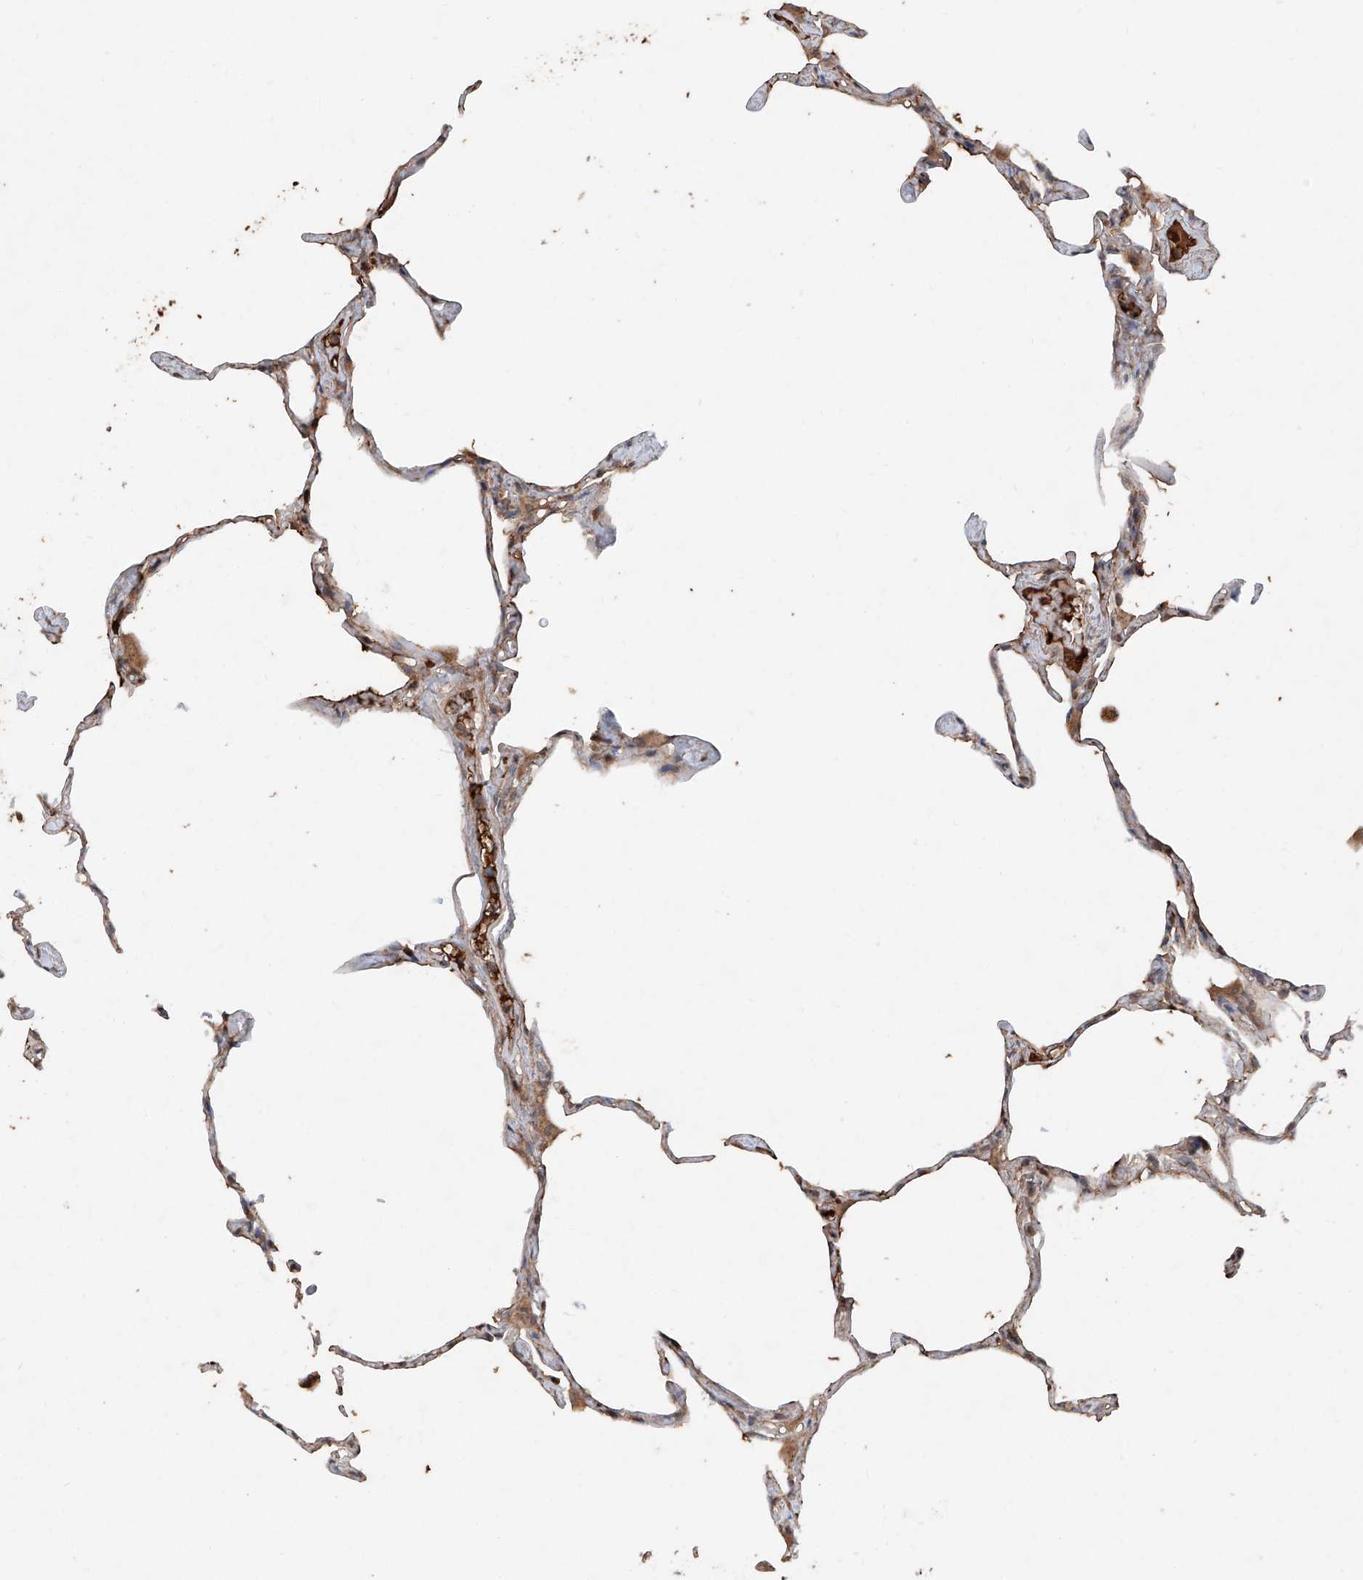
{"staining": {"intensity": "moderate", "quantity": "25%-75%", "location": "cytoplasmic/membranous"}, "tissue": "lung", "cell_type": "Alveolar cells", "image_type": "normal", "snomed": [{"axis": "morphology", "description": "Normal tissue, NOS"}, {"axis": "topography", "description": "Lung"}], "caption": "IHC of benign lung exhibits medium levels of moderate cytoplasmic/membranous positivity in approximately 25%-75% of alveolar cells.", "gene": "ADAM23", "patient": {"sex": "male", "age": 65}}